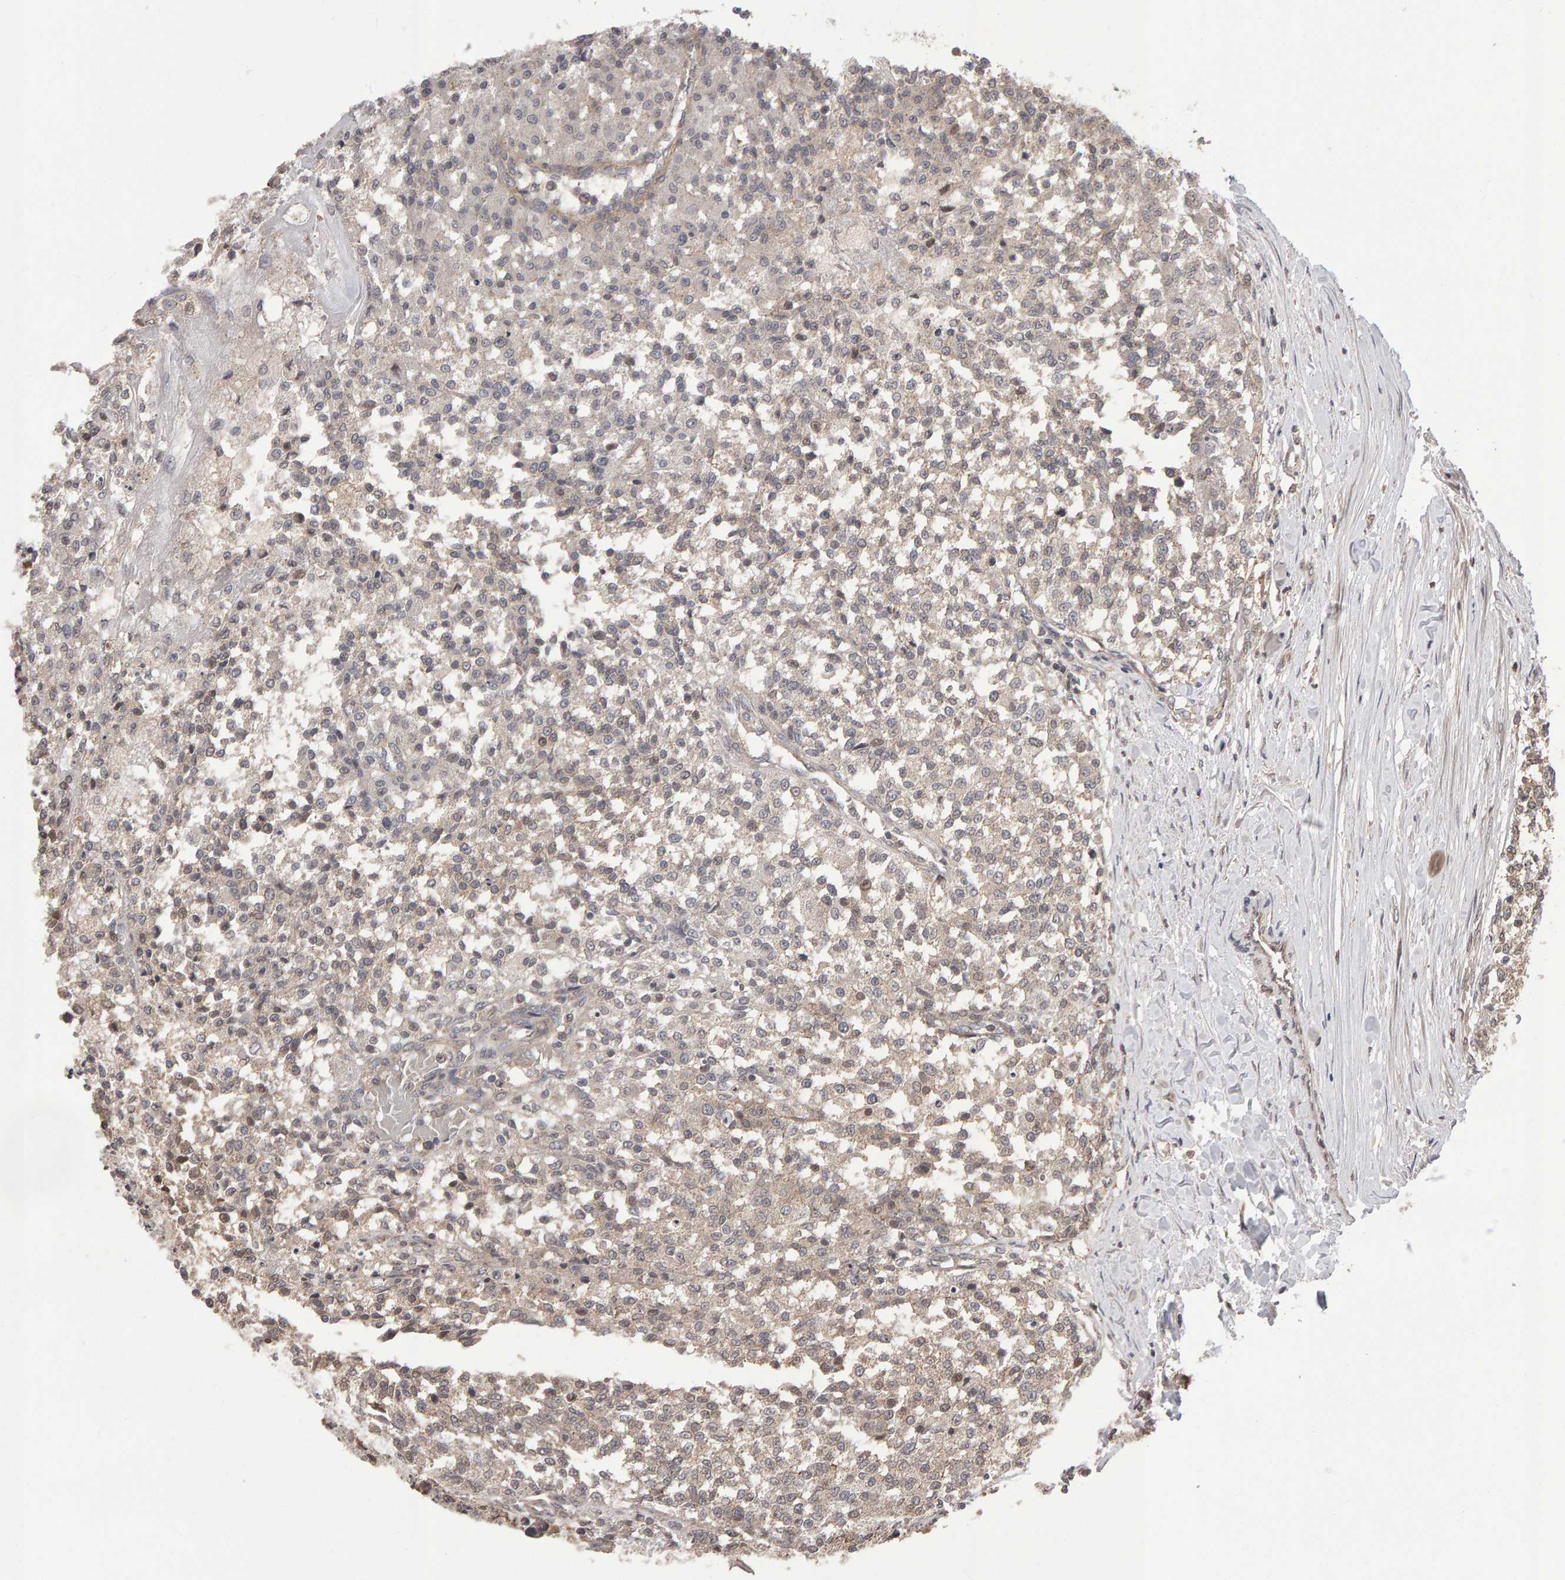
{"staining": {"intensity": "weak", "quantity": ">75%", "location": "cytoplasmic/membranous"}, "tissue": "testis cancer", "cell_type": "Tumor cells", "image_type": "cancer", "snomed": [{"axis": "morphology", "description": "Seminoma, NOS"}, {"axis": "topography", "description": "Testis"}], "caption": "A micrograph showing weak cytoplasmic/membranous positivity in about >75% of tumor cells in testis cancer, as visualized by brown immunohistochemical staining.", "gene": "SCRIB", "patient": {"sex": "male", "age": 59}}